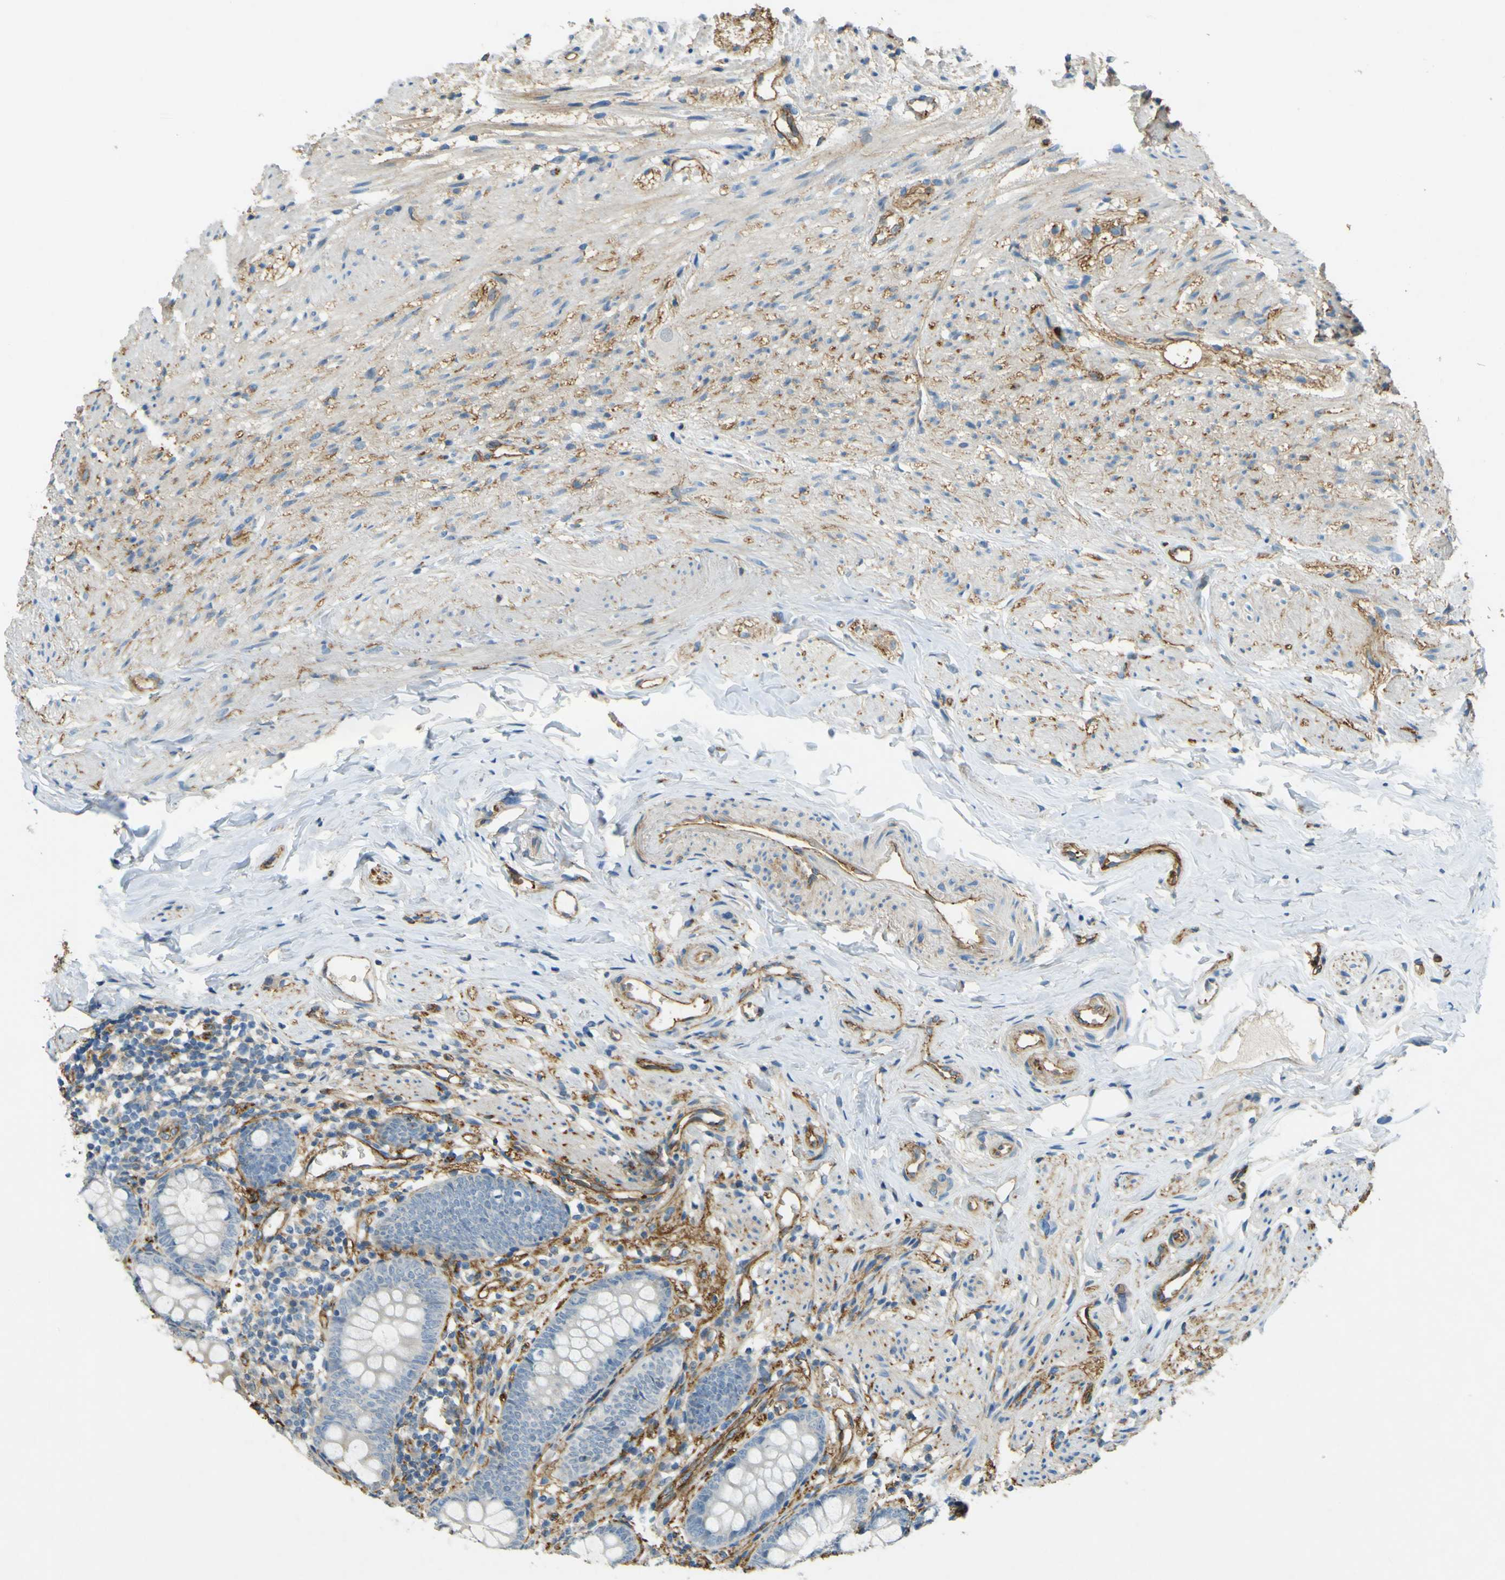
{"staining": {"intensity": "strong", "quantity": "25%-75%", "location": "cytoplasmic/membranous"}, "tissue": "appendix", "cell_type": "Glandular cells", "image_type": "normal", "snomed": [{"axis": "morphology", "description": "Normal tissue, NOS"}, {"axis": "topography", "description": "Appendix"}], "caption": "Immunohistochemical staining of normal appendix reveals strong cytoplasmic/membranous protein staining in about 25%-75% of glandular cells. The staining is performed using DAB (3,3'-diaminobenzidine) brown chromogen to label protein expression. The nuclei are counter-stained blue using hematoxylin.", "gene": "PLXDC1", "patient": {"sex": "female", "age": 77}}